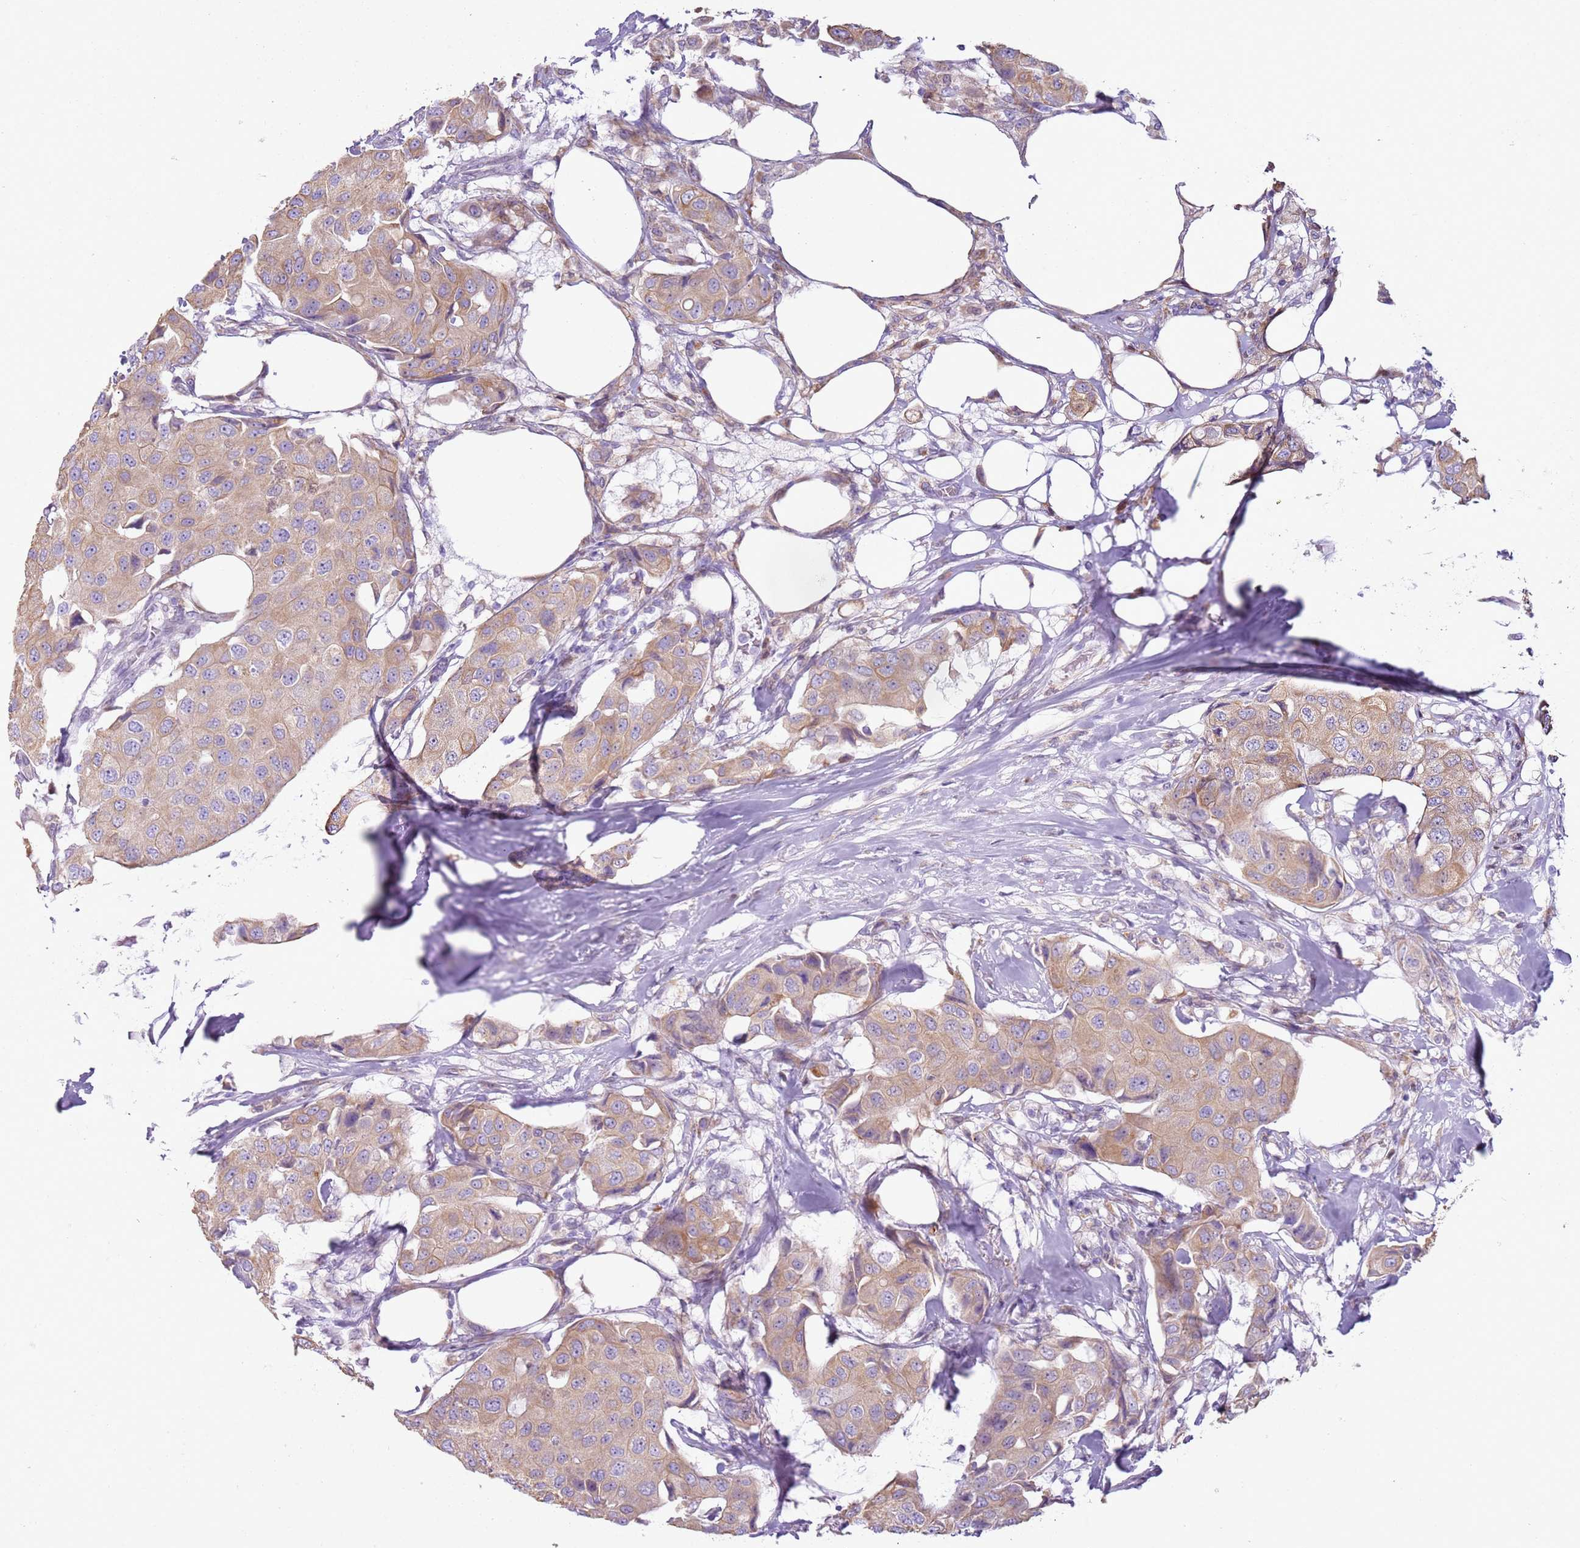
{"staining": {"intensity": "weak", "quantity": ">75%", "location": "cytoplasmic/membranous"}, "tissue": "breast cancer", "cell_type": "Tumor cells", "image_type": "cancer", "snomed": [{"axis": "morphology", "description": "Duct carcinoma"}, {"axis": "topography", "description": "Breast"}], "caption": "IHC (DAB) staining of human breast cancer exhibits weak cytoplasmic/membranous protein expression in approximately >75% of tumor cells. Immunohistochemistry stains the protein of interest in brown and the nuclei are stained blue.", "gene": "OAF", "patient": {"sex": "female", "age": 80}}